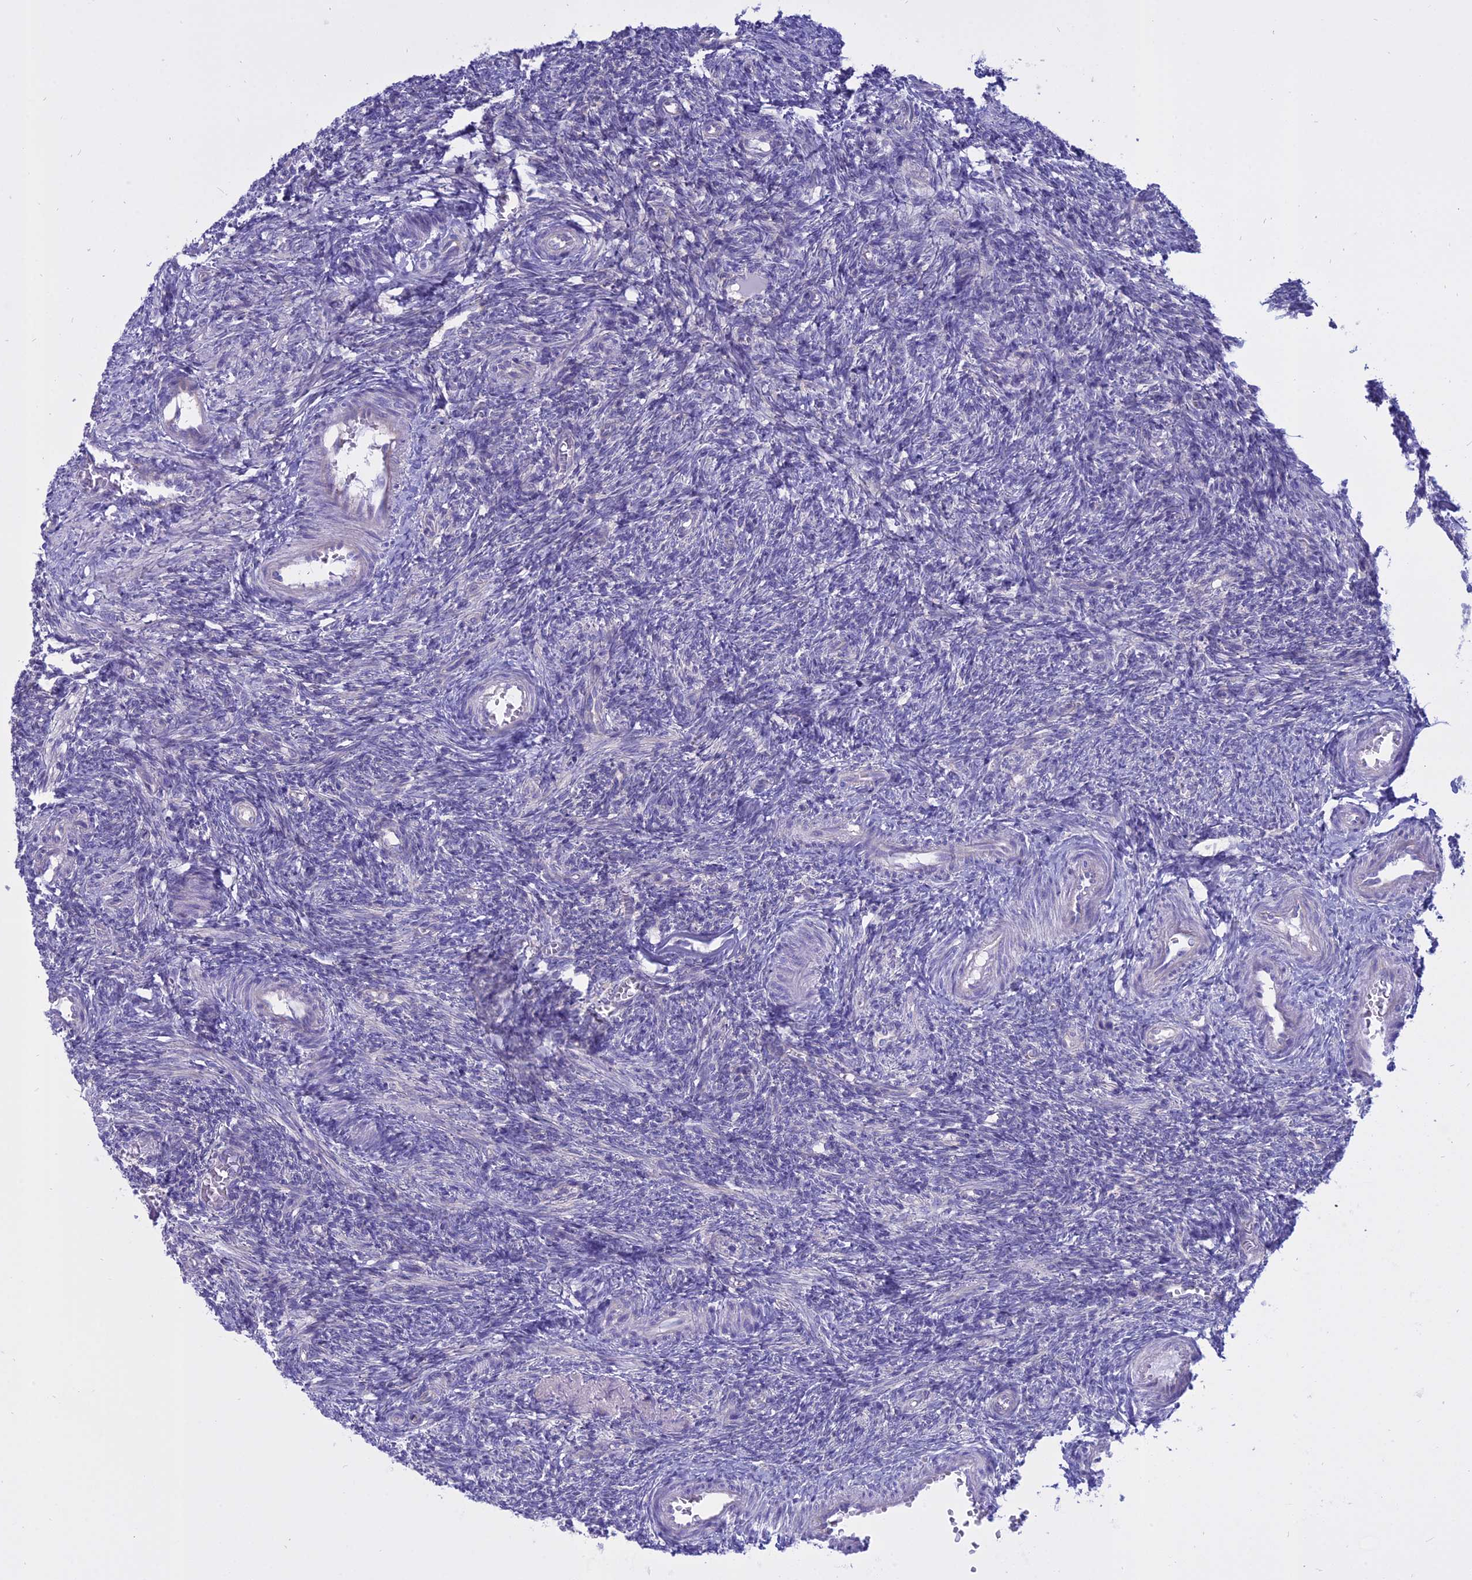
{"staining": {"intensity": "negative", "quantity": "none", "location": "none"}, "tissue": "ovary", "cell_type": "Ovarian stroma cells", "image_type": "normal", "snomed": [{"axis": "morphology", "description": "Normal tissue, NOS"}, {"axis": "topography", "description": "Ovary"}], "caption": "The photomicrograph demonstrates no staining of ovarian stroma cells in unremarkable ovary. (Brightfield microscopy of DAB IHC at high magnification).", "gene": "AHCYL1", "patient": {"sex": "female", "age": 27}}